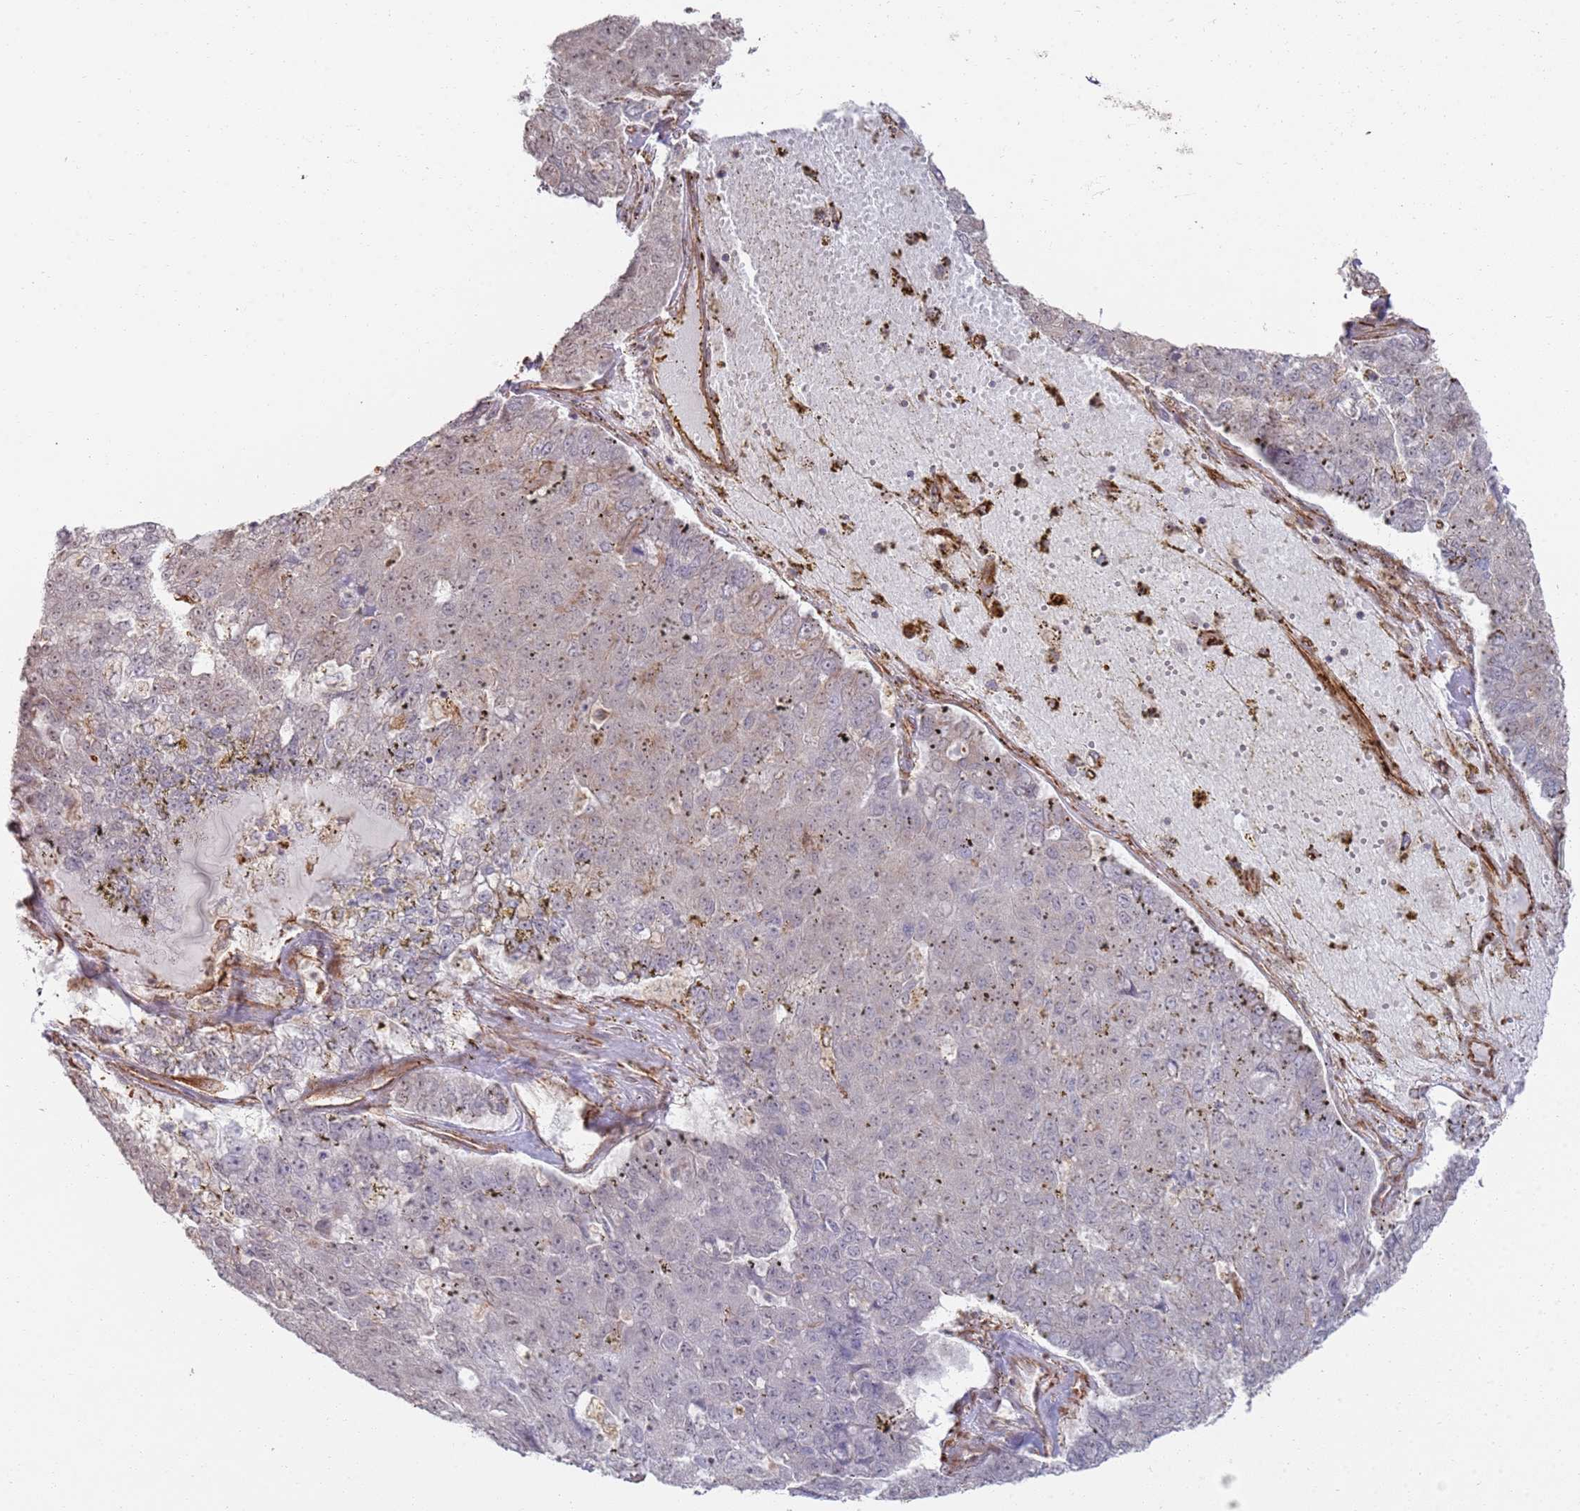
{"staining": {"intensity": "weak", "quantity": "<25%", "location": "nuclear"}, "tissue": "pancreatic cancer", "cell_type": "Tumor cells", "image_type": "cancer", "snomed": [{"axis": "morphology", "description": "Adenocarcinoma, NOS"}, {"axis": "topography", "description": "Pancreas"}], "caption": "Immunohistochemistry image of neoplastic tissue: adenocarcinoma (pancreatic) stained with DAB (3,3'-diaminobenzidine) reveals no significant protein positivity in tumor cells.", "gene": "PHF21A", "patient": {"sex": "male", "age": 50}}